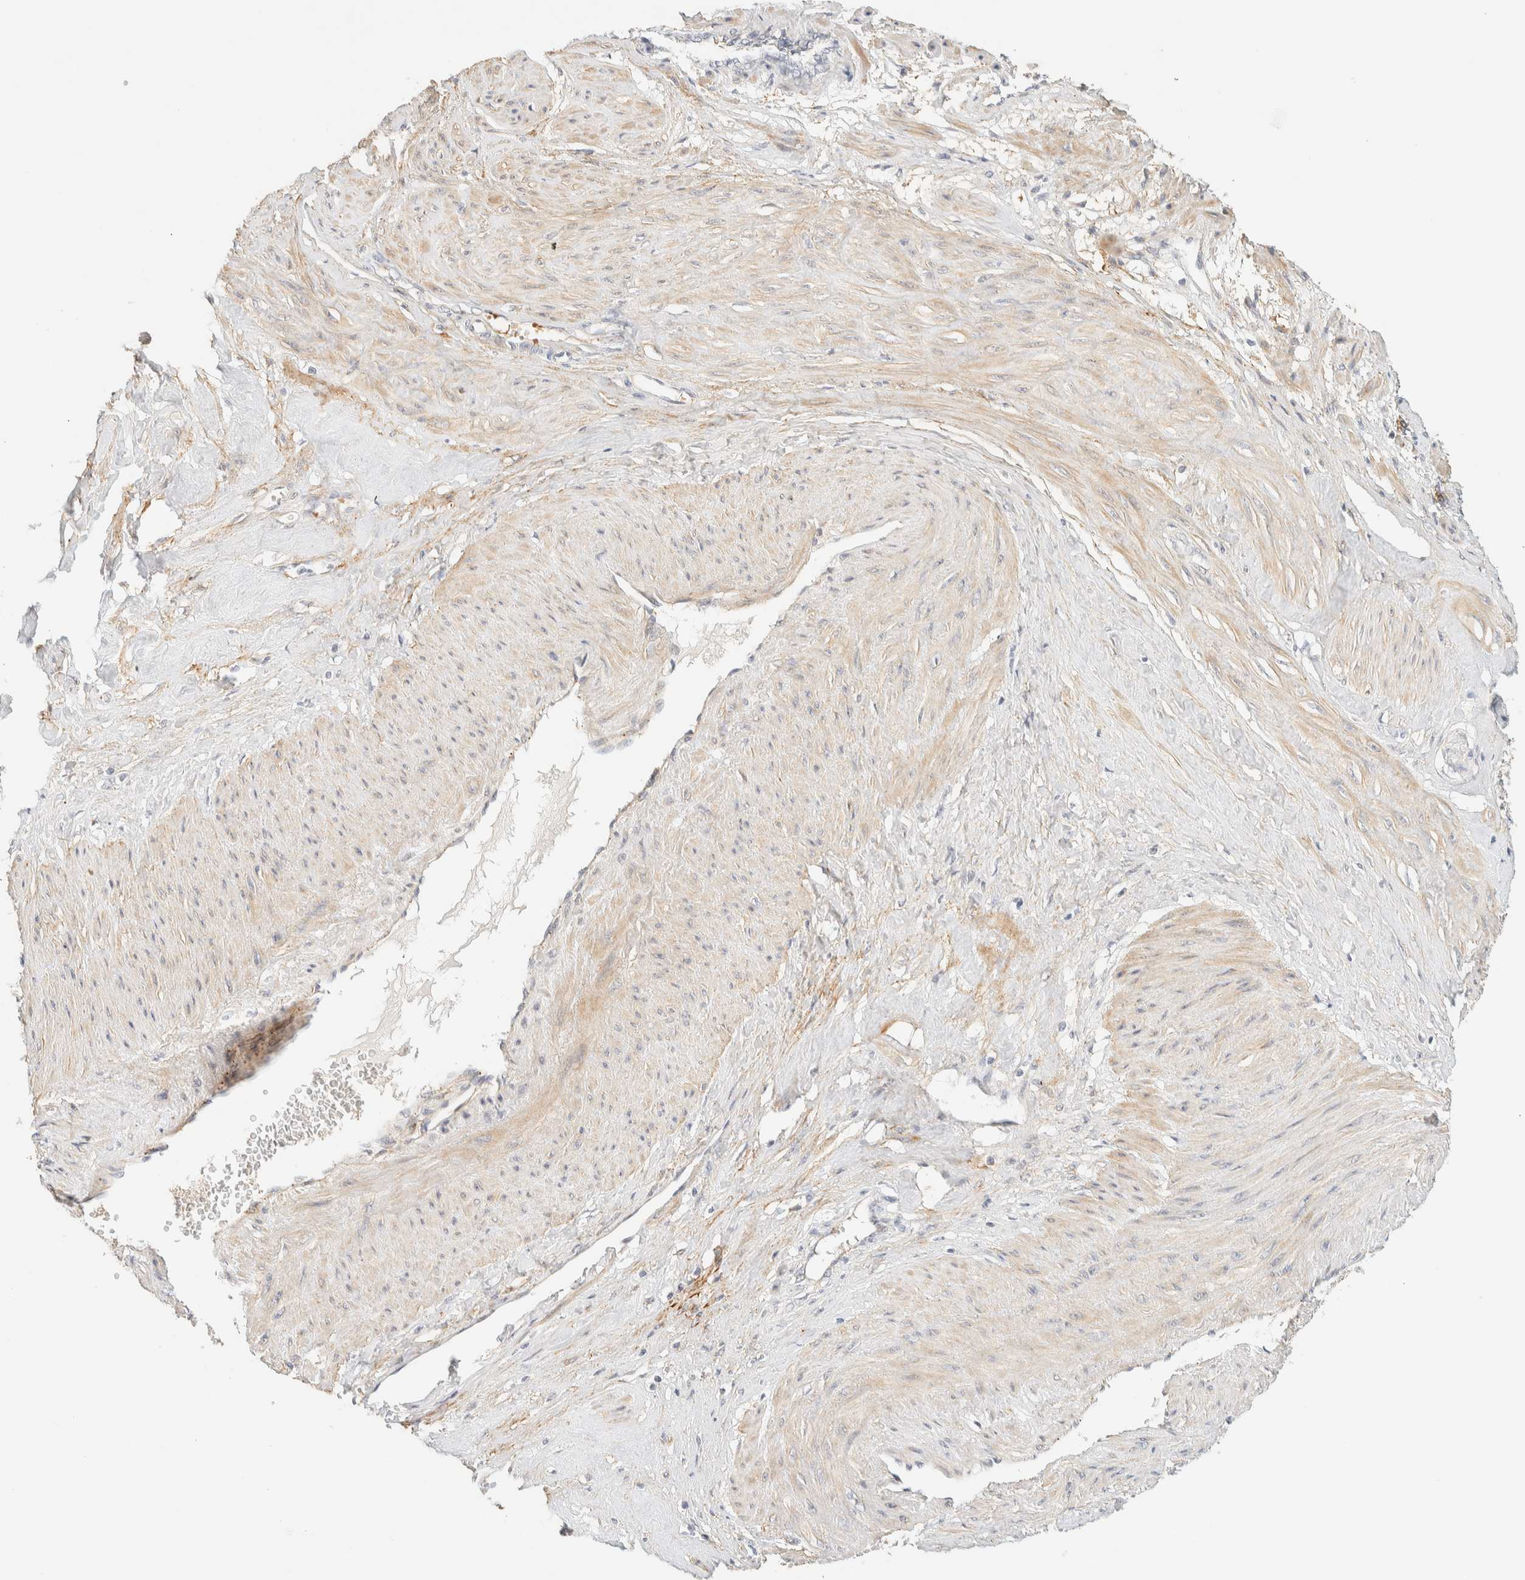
{"staining": {"intensity": "weak", "quantity": "25%-75%", "location": "cytoplasmic/membranous"}, "tissue": "smooth muscle", "cell_type": "Smooth muscle cells", "image_type": "normal", "snomed": [{"axis": "morphology", "description": "Normal tissue, NOS"}, {"axis": "topography", "description": "Endometrium"}], "caption": "Smooth muscle cells demonstrate weak cytoplasmic/membranous positivity in approximately 25%-75% of cells in benign smooth muscle. (DAB IHC with brightfield microscopy, high magnification).", "gene": "TNK1", "patient": {"sex": "female", "age": 33}}